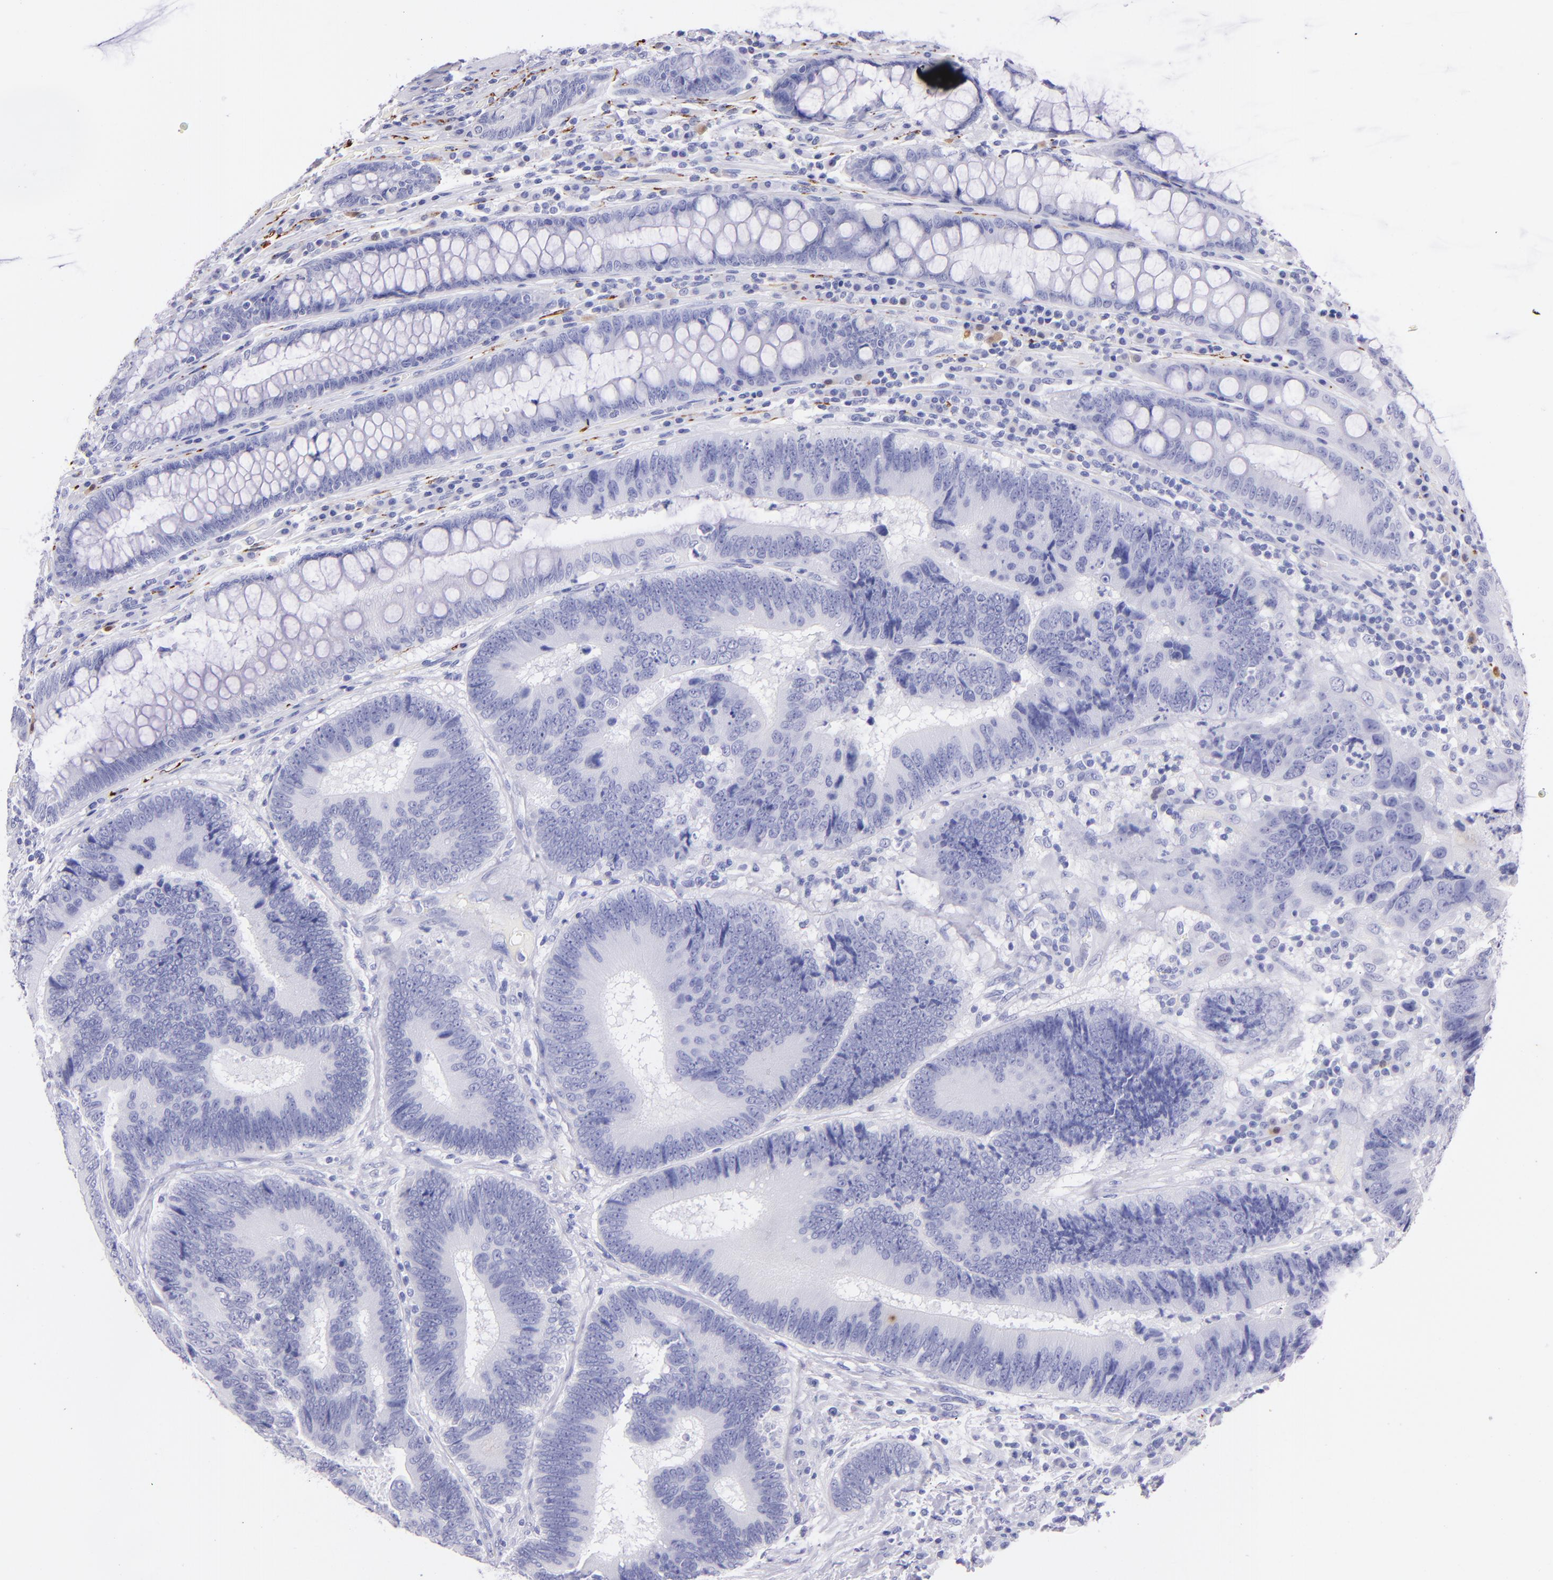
{"staining": {"intensity": "negative", "quantity": "none", "location": "none"}, "tissue": "colorectal cancer", "cell_type": "Tumor cells", "image_type": "cancer", "snomed": [{"axis": "morphology", "description": "Normal tissue, NOS"}, {"axis": "morphology", "description": "Adenocarcinoma, NOS"}, {"axis": "topography", "description": "Colon"}], "caption": "Colorectal adenocarcinoma was stained to show a protein in brown. There is no significant staining in tumor cells.", "gene": "UCHL1", "patient": {"sex": "female", "age": 78}}